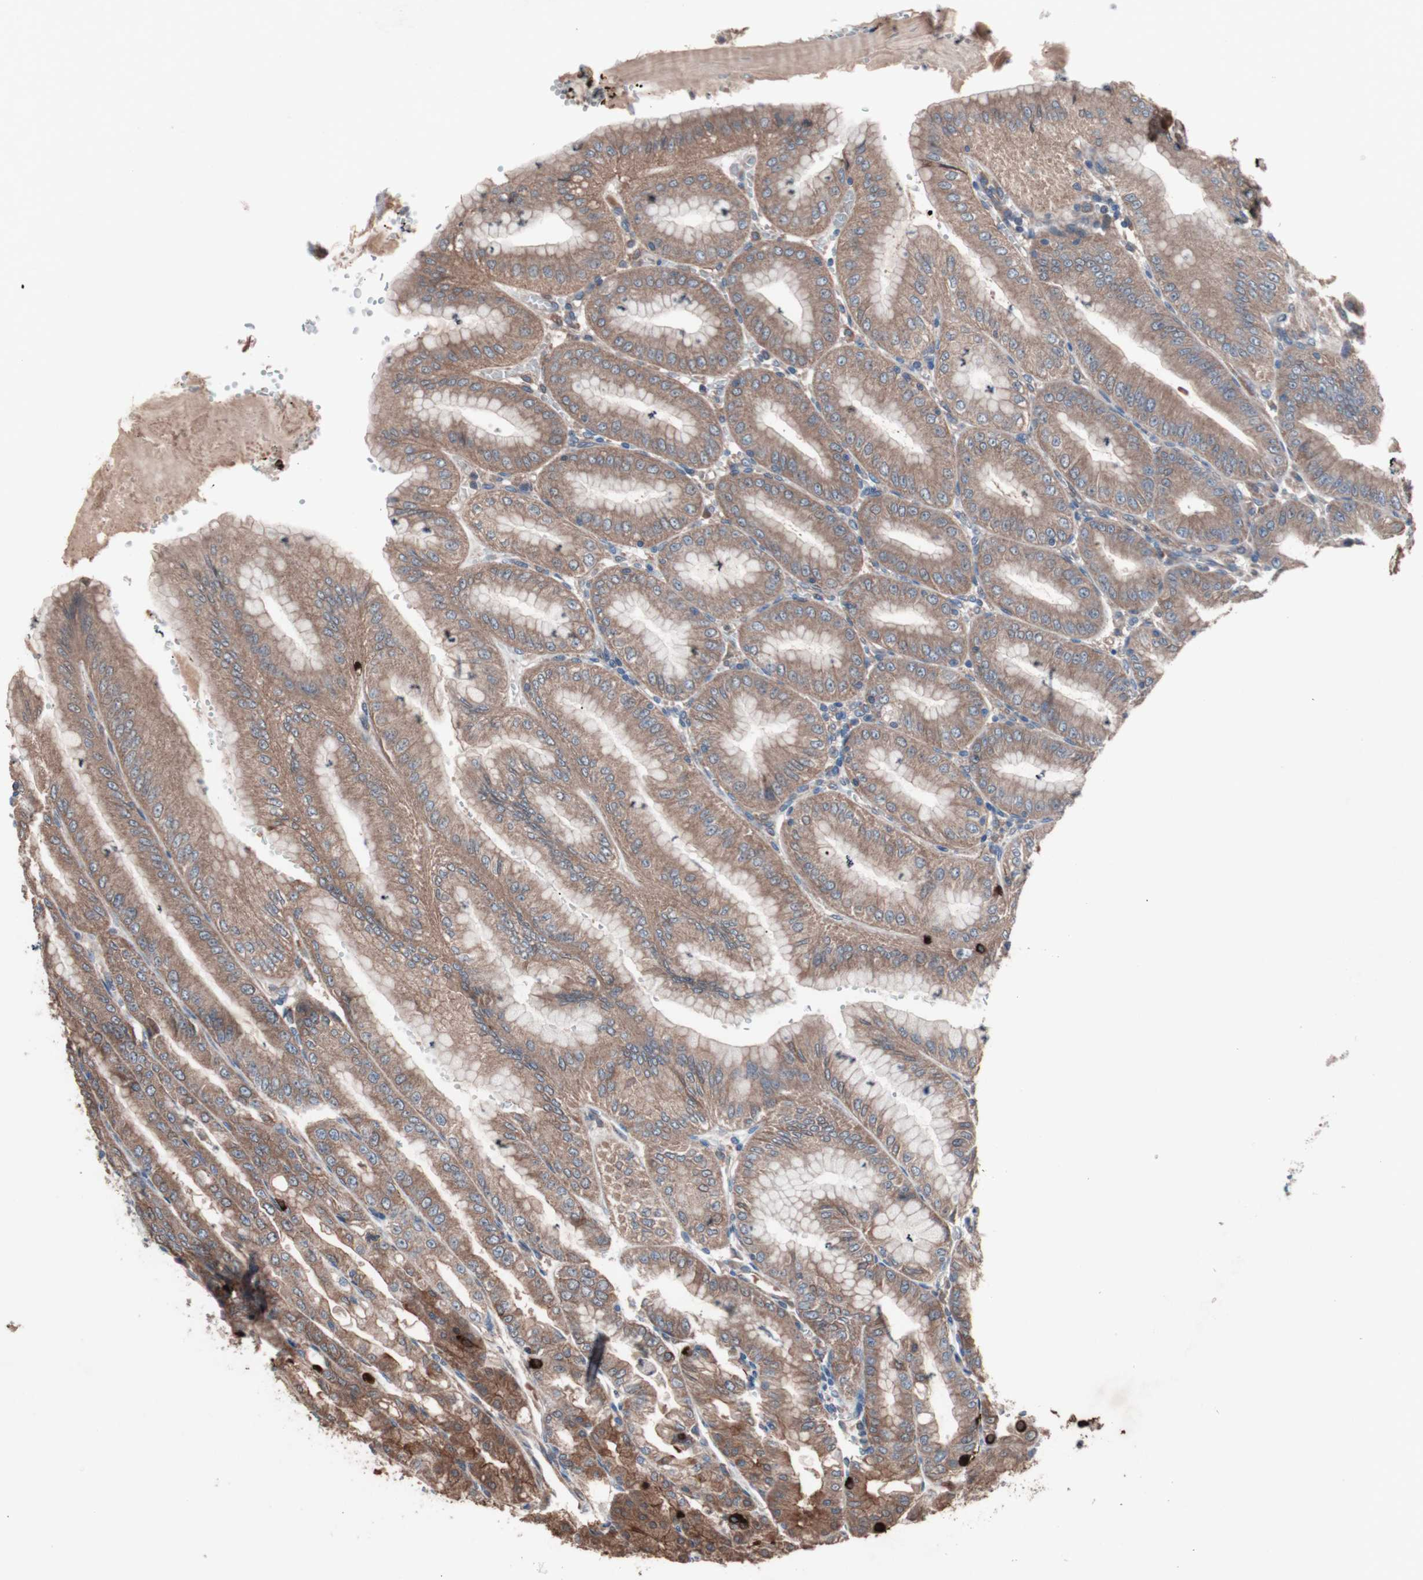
{"staining": {"intensity": "moderate", "quantity": ">75%", "location": "cytoplasmic/membranous"}, "tissue": "stomach", "cell_type": "Glandular cells", "image_type": "normal", "snomed": [{"axis": "morphology", "description": "Normal tissue, NOS"}, {"axis": "topography", "description": "Stomach, lower"}], "caption": "Immunohistochemistry (IHC) photomicrograph of benign human stomach stained for a protein (brown), which shows medium levels of moderate cytoplasmic/membranous positivity in about >75% of glandular cells.", "gene": "ATG7", "patient": {"sex": "male", "age": 71}}